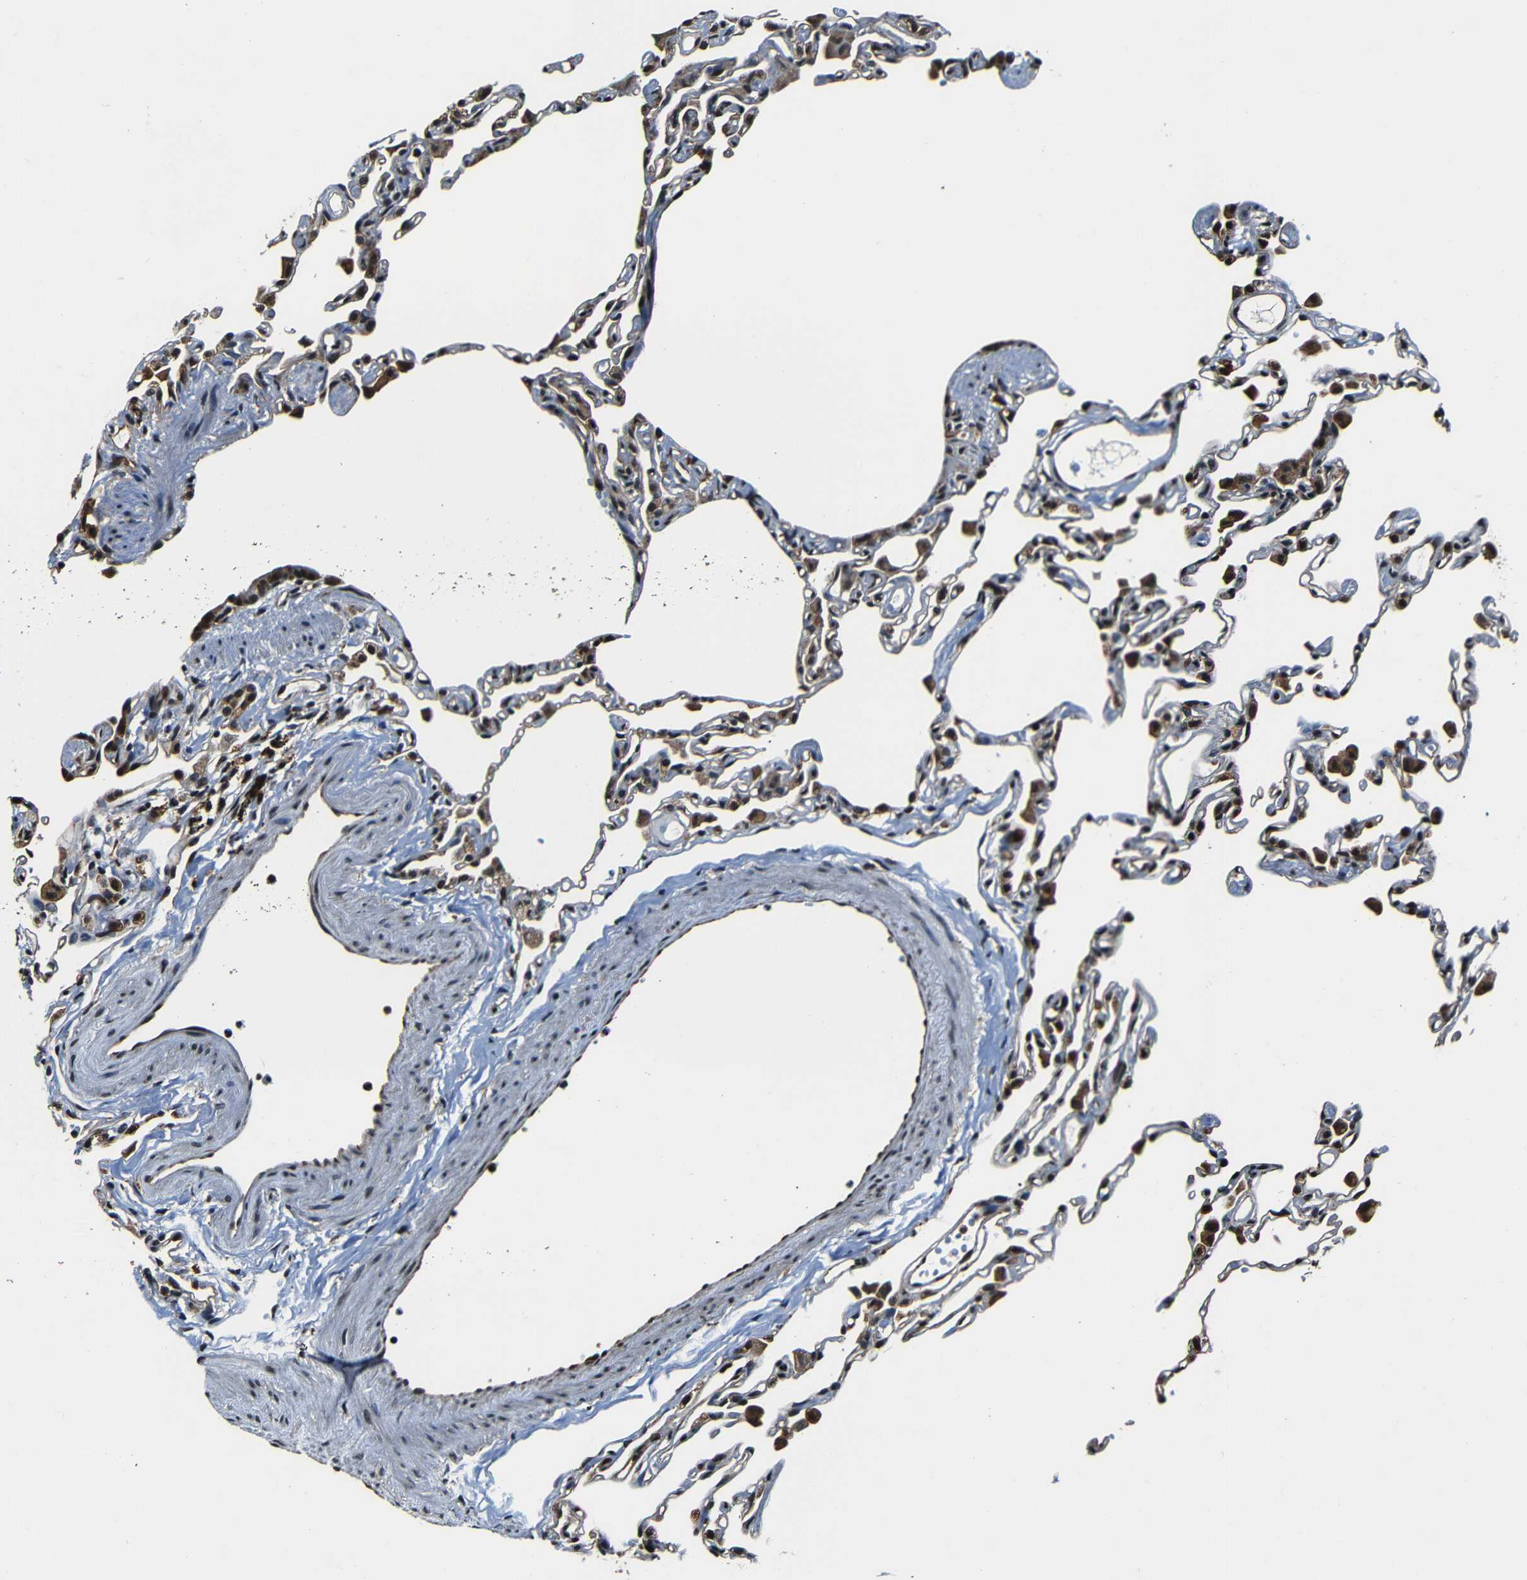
{"staining": {"intensity": "moderate", "quantity": "<25%", "location": "cytoplasmic/membranous,nuclear"}, "tissue": "lung", "cell_type": "Alveolar cells", "image_type": "normal", "snomed": [{"axis": "morphology", "description": "Normal tissue, NOS"}, {"axis": "topography", "description": "Lung"}], "caption": "This photomicrograph shows immunohistochemistry staining of benign lung, with low moderate cytoplasmic/membranous,nuclear expression in about <25% of alveolar cells.", "gene": "NCBP3", "patient": {"sex": "female", "age": 49}}